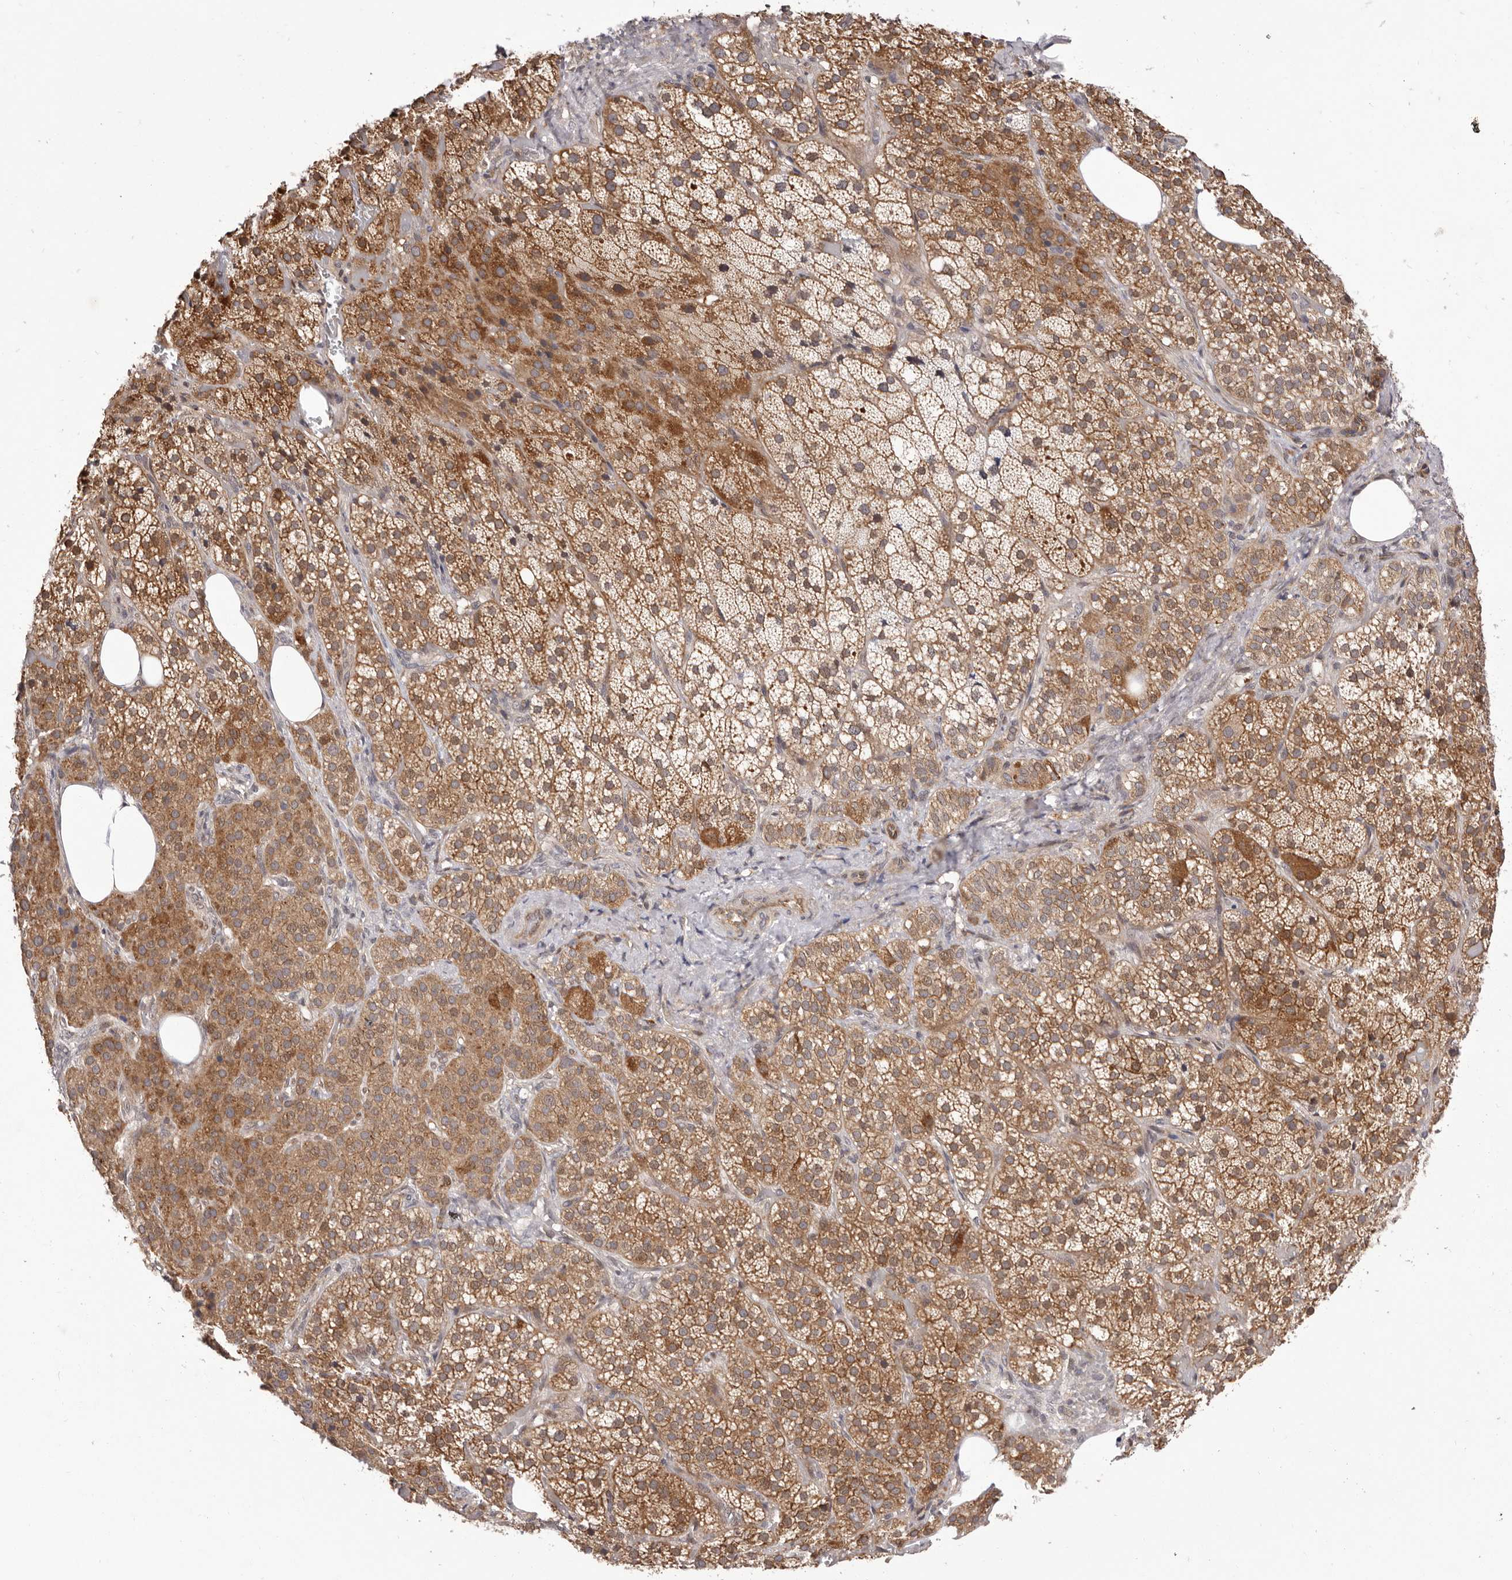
{"staining": {"intensity": "moderate", "quantity": ">75%", "location": "cytoplasmic/membranous"}, "tissue": "adrenal gland", "cell_type": "Glandular cells", "image_type": "normal", "snomed": [{"axis": "morphology", "description": "Normal tissue, NOS"}, {"axis": "topography", "description": "Adrenal gland"}], "caption": "The micrograph exhibits staining of benign adrenal gland, revealing moderate cytoplasmic/membranous protein positivity (brown color) within glandular cells. The staining was performed using DAB, with brown indicating positive protein expression. Nuclei are stained blue with hematoxylin.", "gene": "GLRX3", "patient": {"sex": "female", "age": 59}}